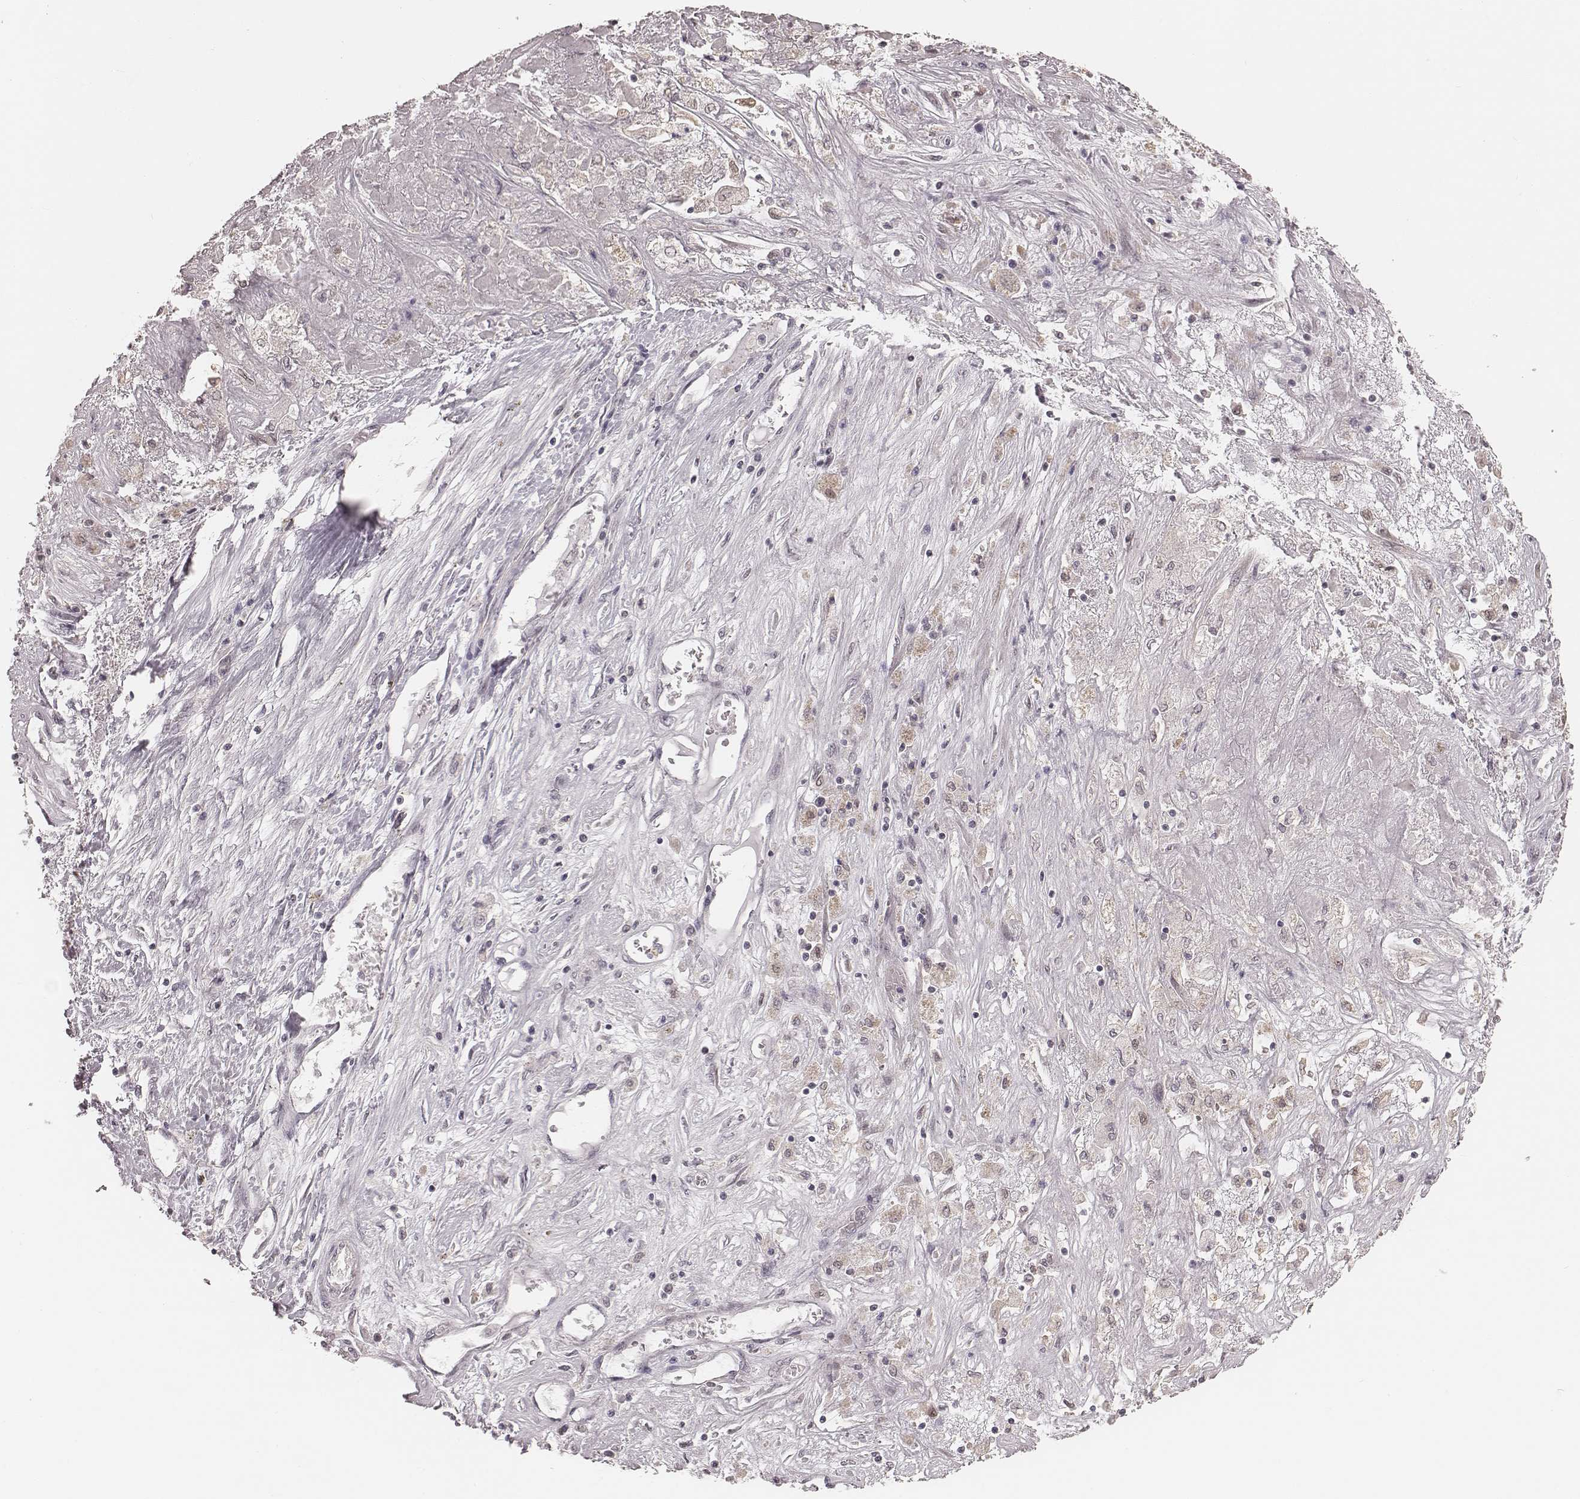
{"staining": {"intensity": "negative", "quantity": "none", "location": "none"}, "tissue": "liver cancer", "cell_type": "Tumor cells", "image_type": "cancer", "snomed": [{"axis": "morphology", "description": "Cholangiocarcinoma"}, {"axis": "topography", "description": "Liver"}], "caption": "This image is of cholangiocarcinoma (liver) stained with IHC to label a protein in brown with the nuclei are counter-stained blue. There is no positivity in tumor cells.", "gene": "IQCG", "patient": {"sex": "female", "age": 52}}